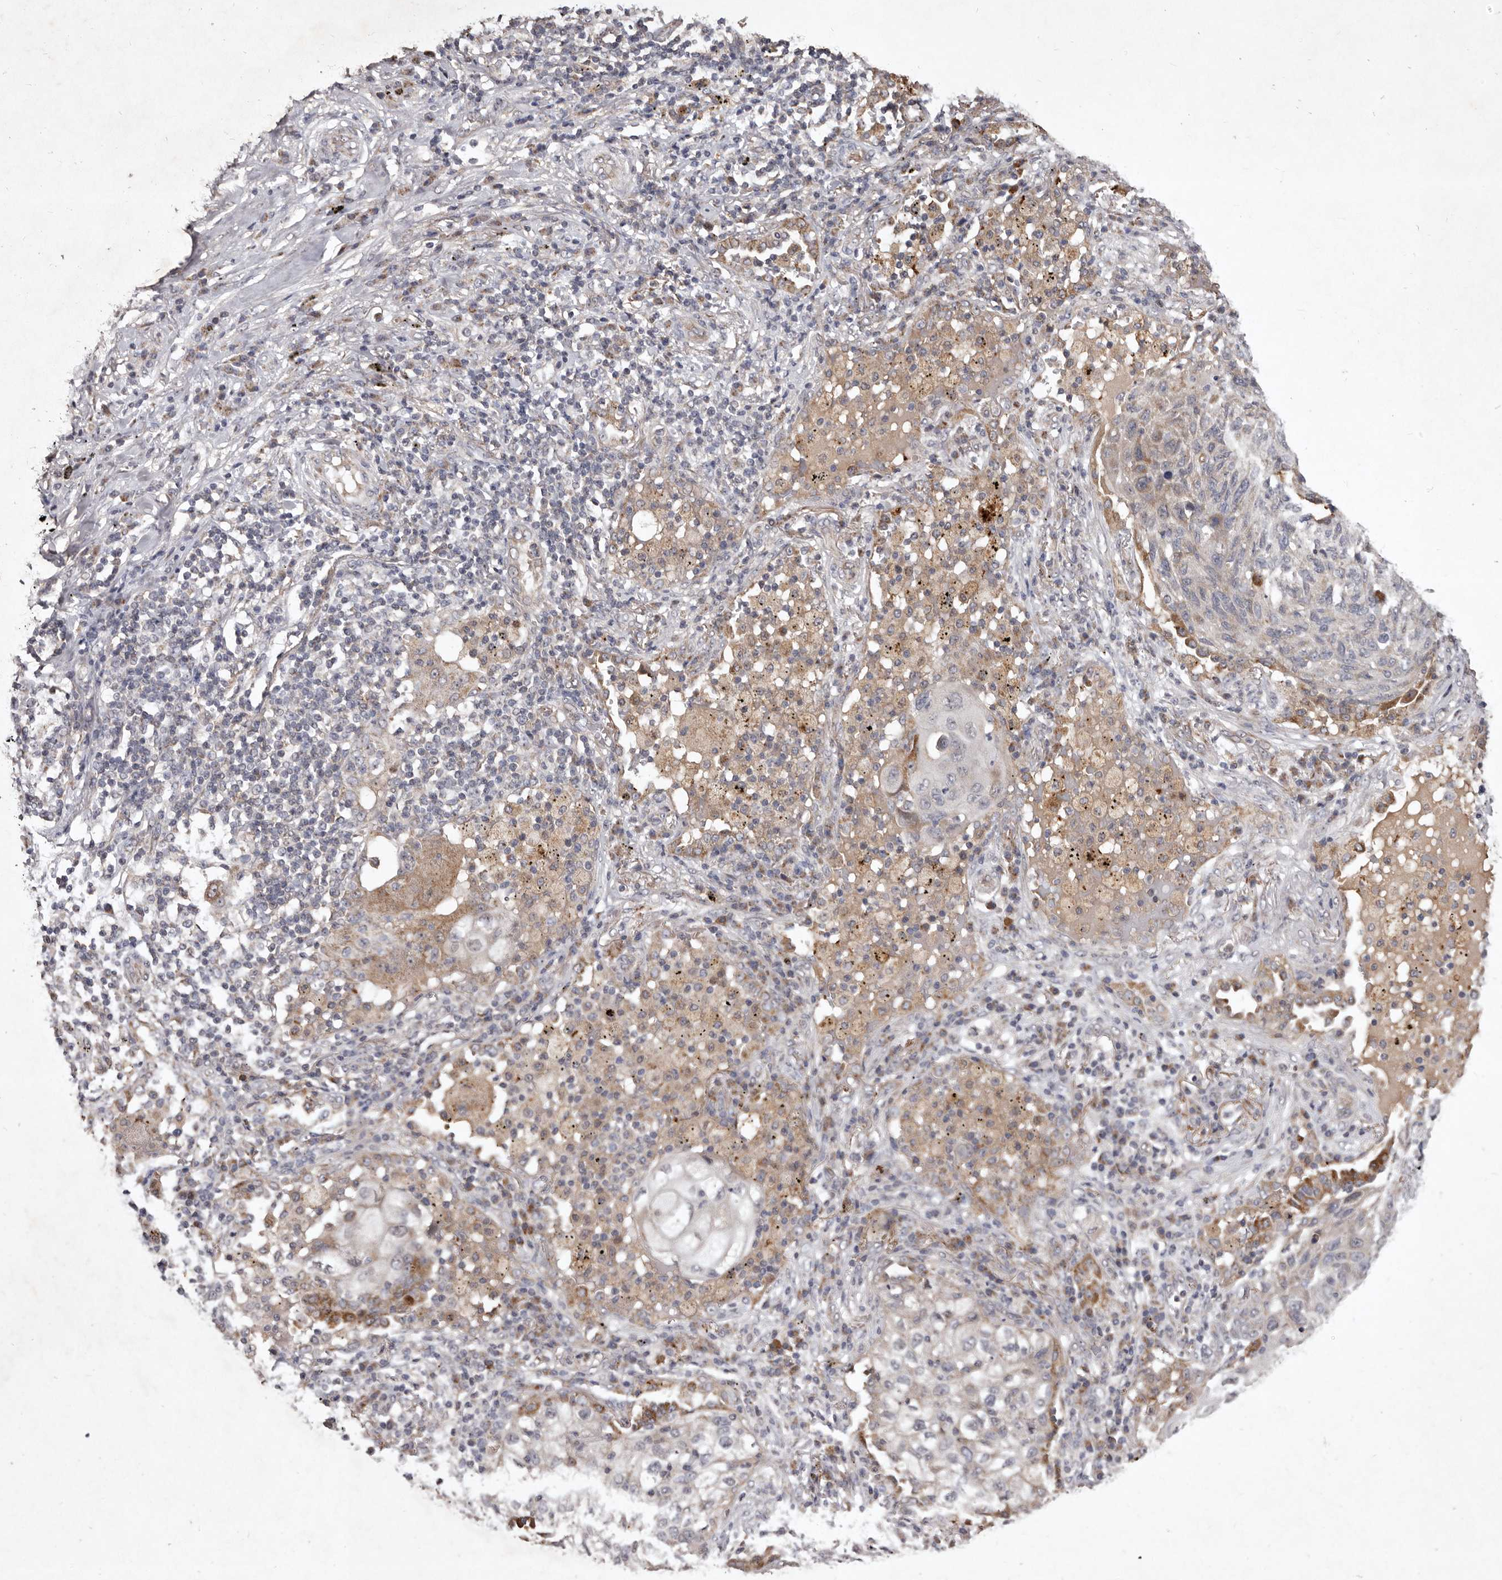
{"staining": {"intensity": "weak", "quantity": "<25%", "location": "cytoplasmic/membranous"}, "tissue": "lung cancer", "cell_type": "Tumor cells", "image_type": "cancer", "snomed": [{"axis": "morphology", "description": "Squamous cell carcinoma, NOS"}, {"axis": "topography", "description": "Lung"}], "caption": "This is a micrograph of IHC staining of lung squamous cell carcinoma, which shows no positivity in tumor cells. (Stains: DAB IHC with hematoxylin counter stain, Microscopy: brightfield microscopy at high magnification).", "gene": "FLAD1", "patient": {"sex": "female", "age": 63}}